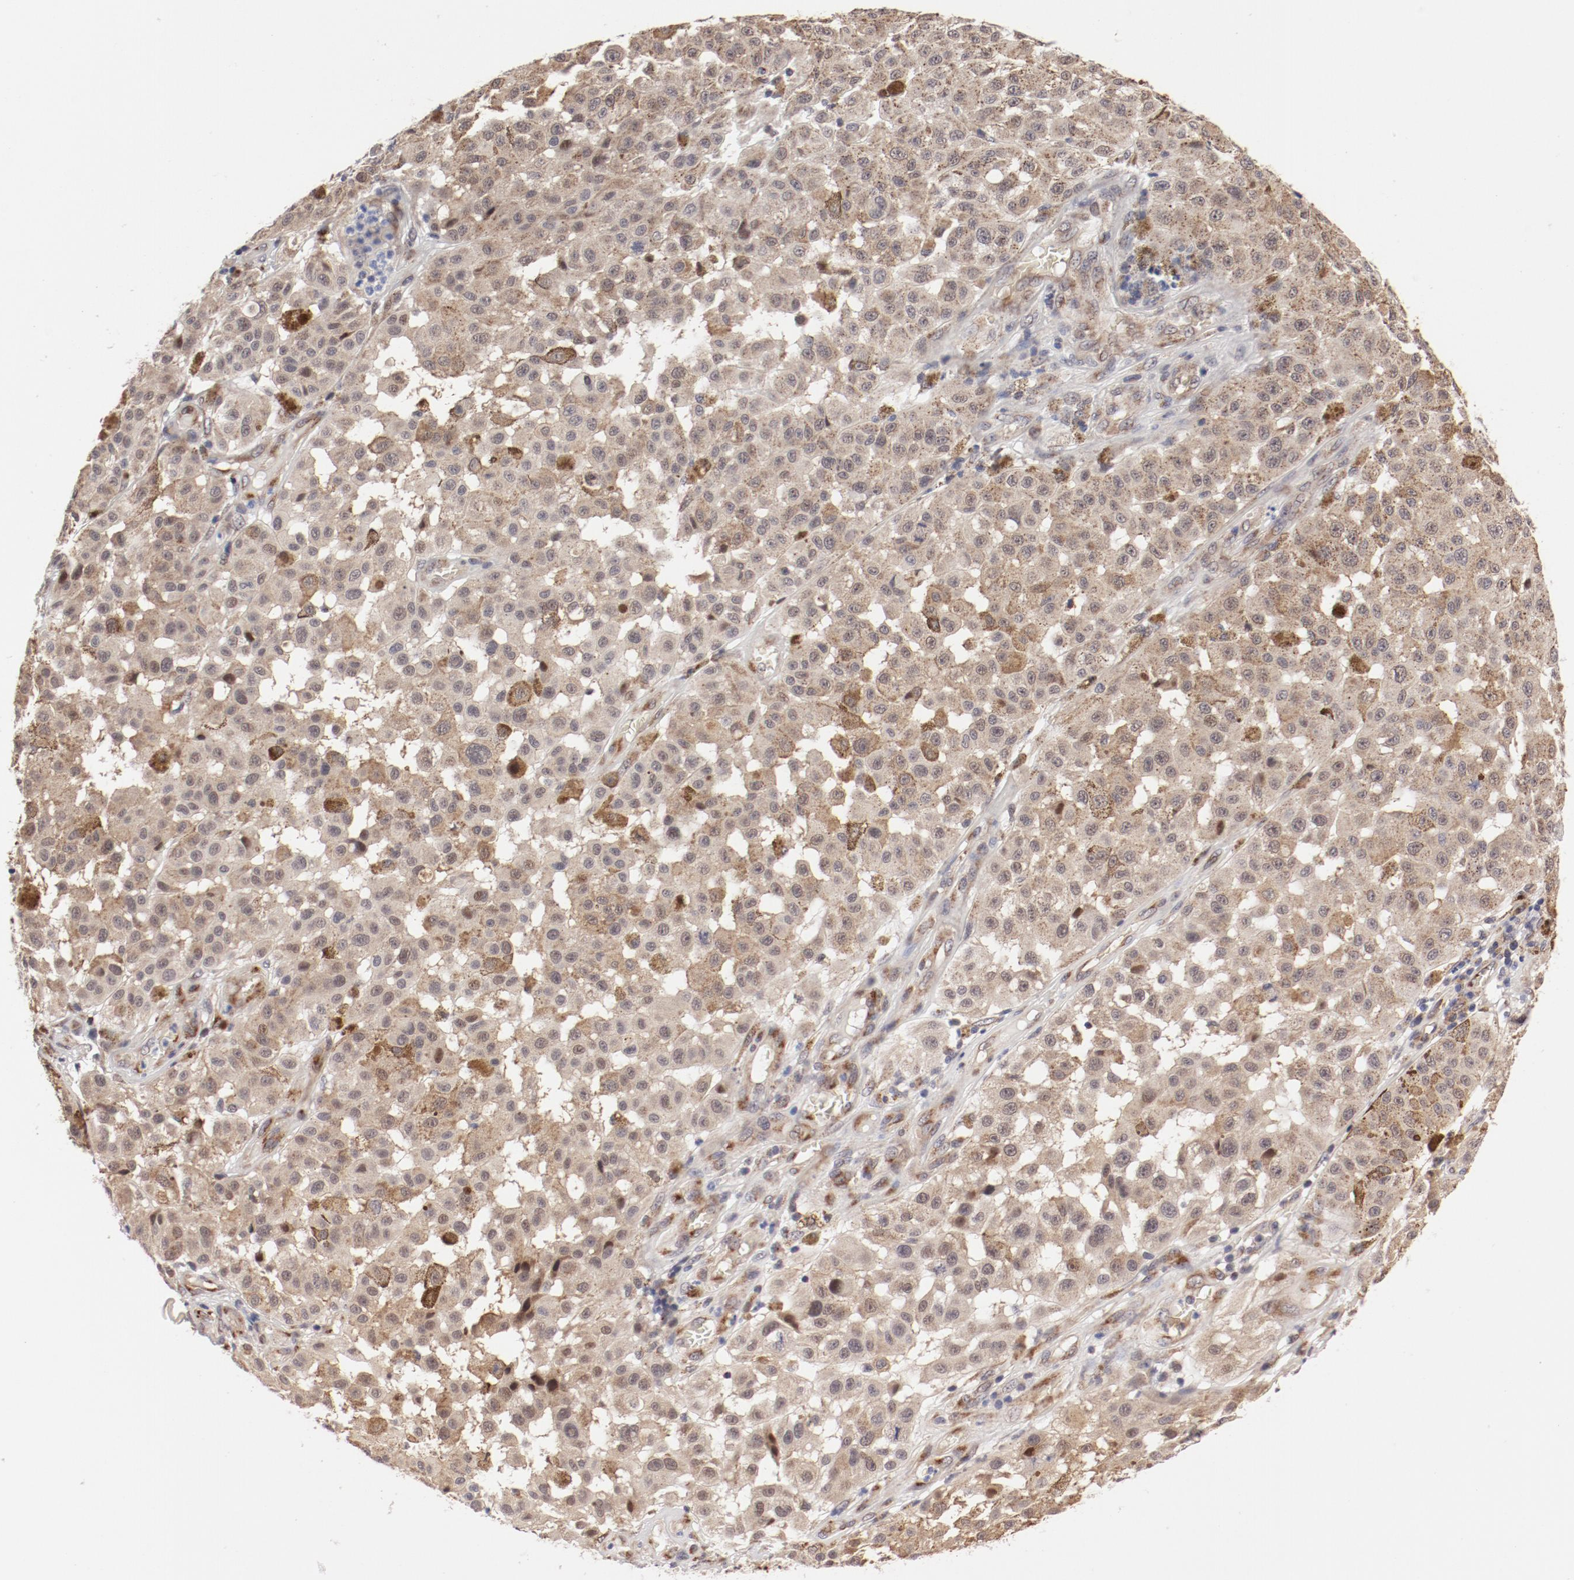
{"staining": {"intensity": "negative", "quantity": "none", "location": "none"}, "tissue": "melanoma", "cell_type": "Tumor cells", "image_type": "cancer", "snomed": [{"axis": "morphology", "description": "Malignant melanoma, NOS"}, {"axis": "topography", "description": "Skin"}], "caption": "Malignant melanoma was stained to show a protein in brown. There is no significant positivity in tumor cells. The staining was performed using DAB to visualize the protein expression in brown, while the nuclei were stained in blue with hematoxylin (Magnification: 20x).", "gene": "RPL12", "patient": {"sex": "female", "age": 64}}